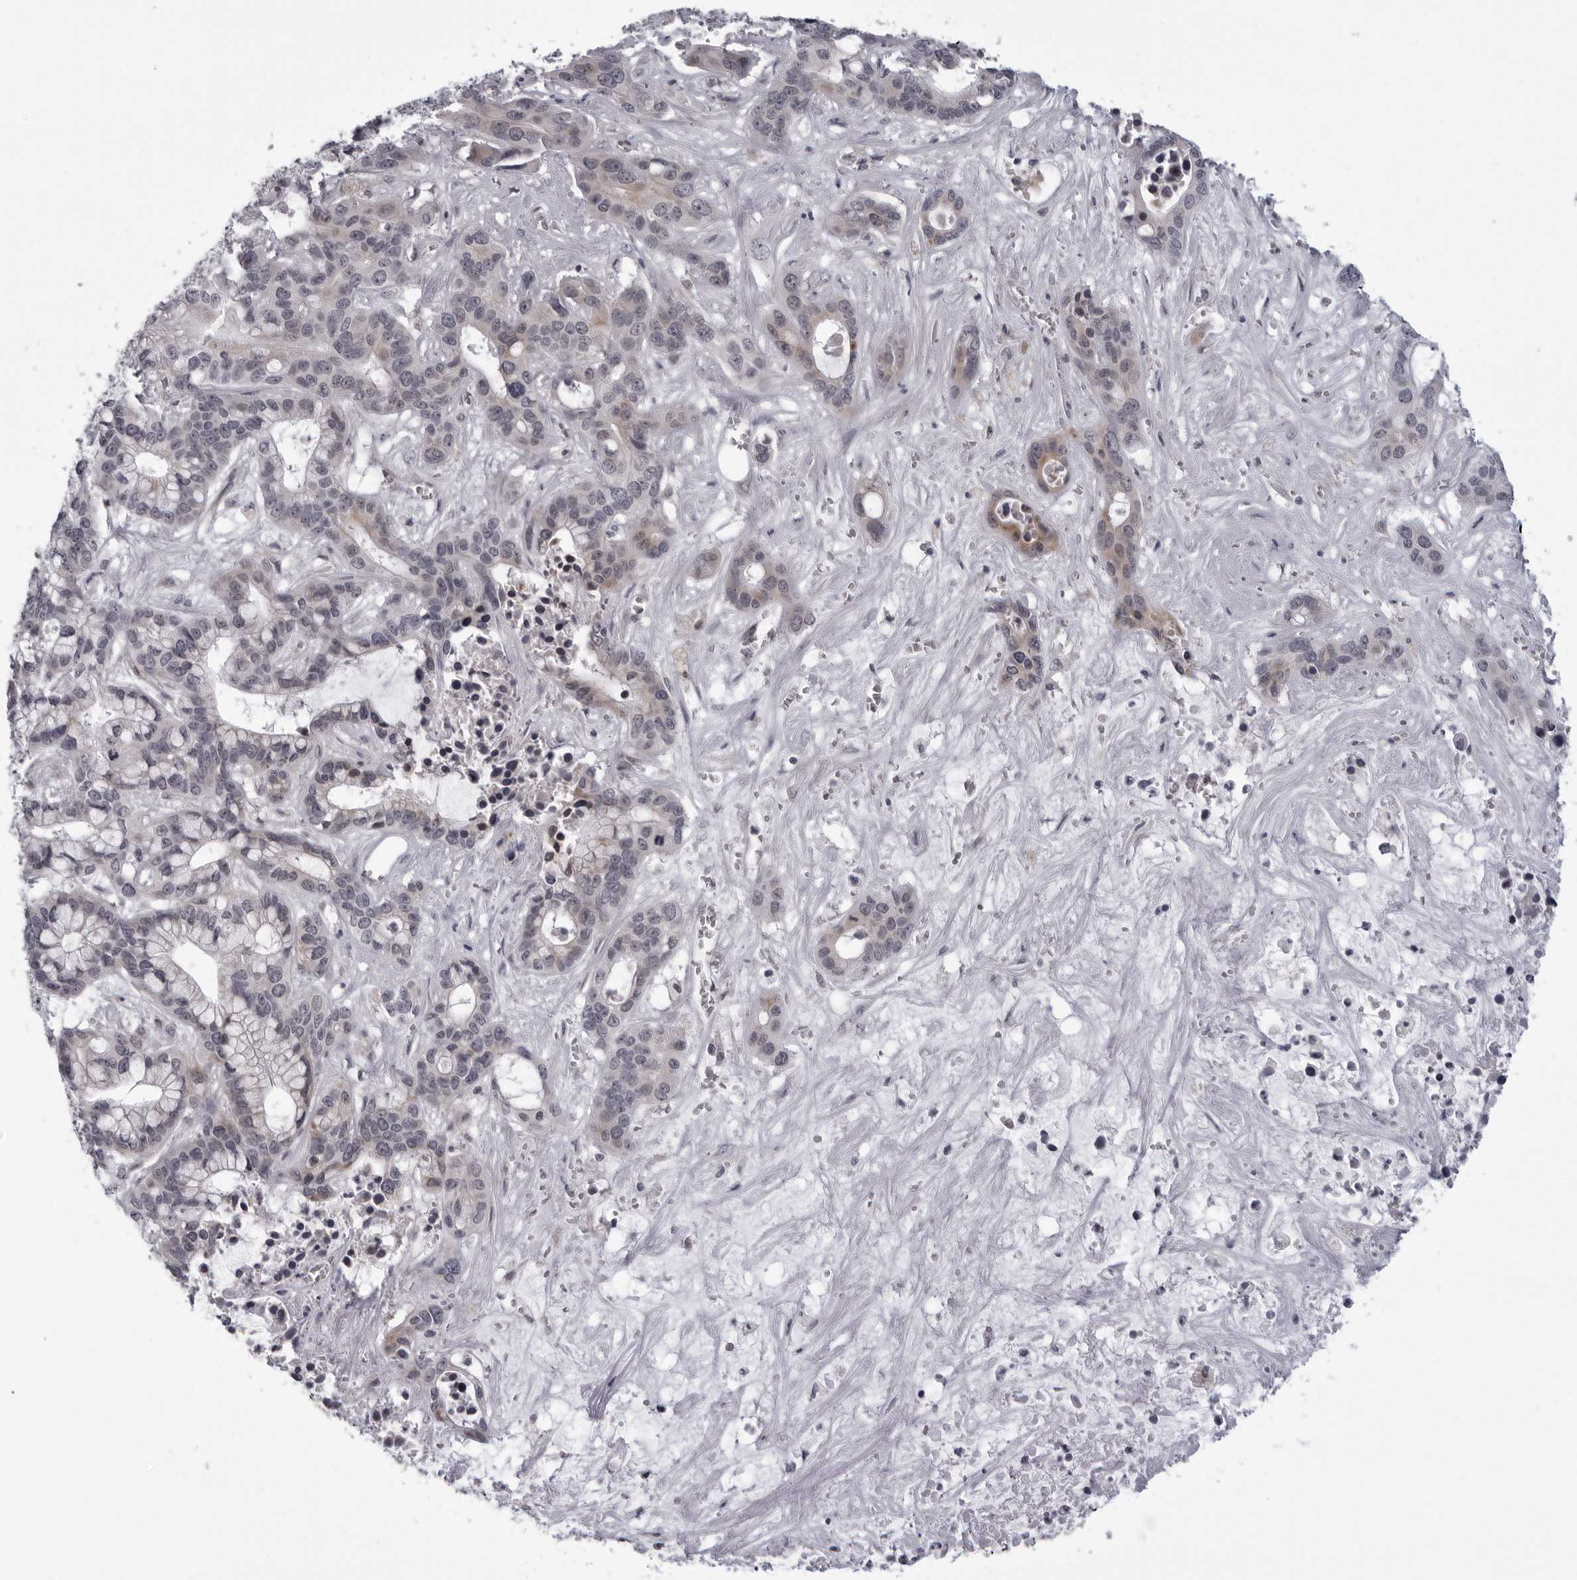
{"staining": {"intensity": "weak", "quantity": "<25%", "location": "cytoplasmic/membranous,nuclear"}, "tissue": "liver cancer", "cell_type": "Tumor cells", "image_type": "cancer", "snomed": [{"axis": "morphology", "description": "Cholangiocarcinoma"}, {"axis": "topography", "description": "Liver"}], "caption": "Human cholangiocarcinoma (liver) stained for a protein using immunohistochemistry displays no positivity in tumor cells.", "gene": "MAPK12", "patient": {"sex": "female", "age": 65}}